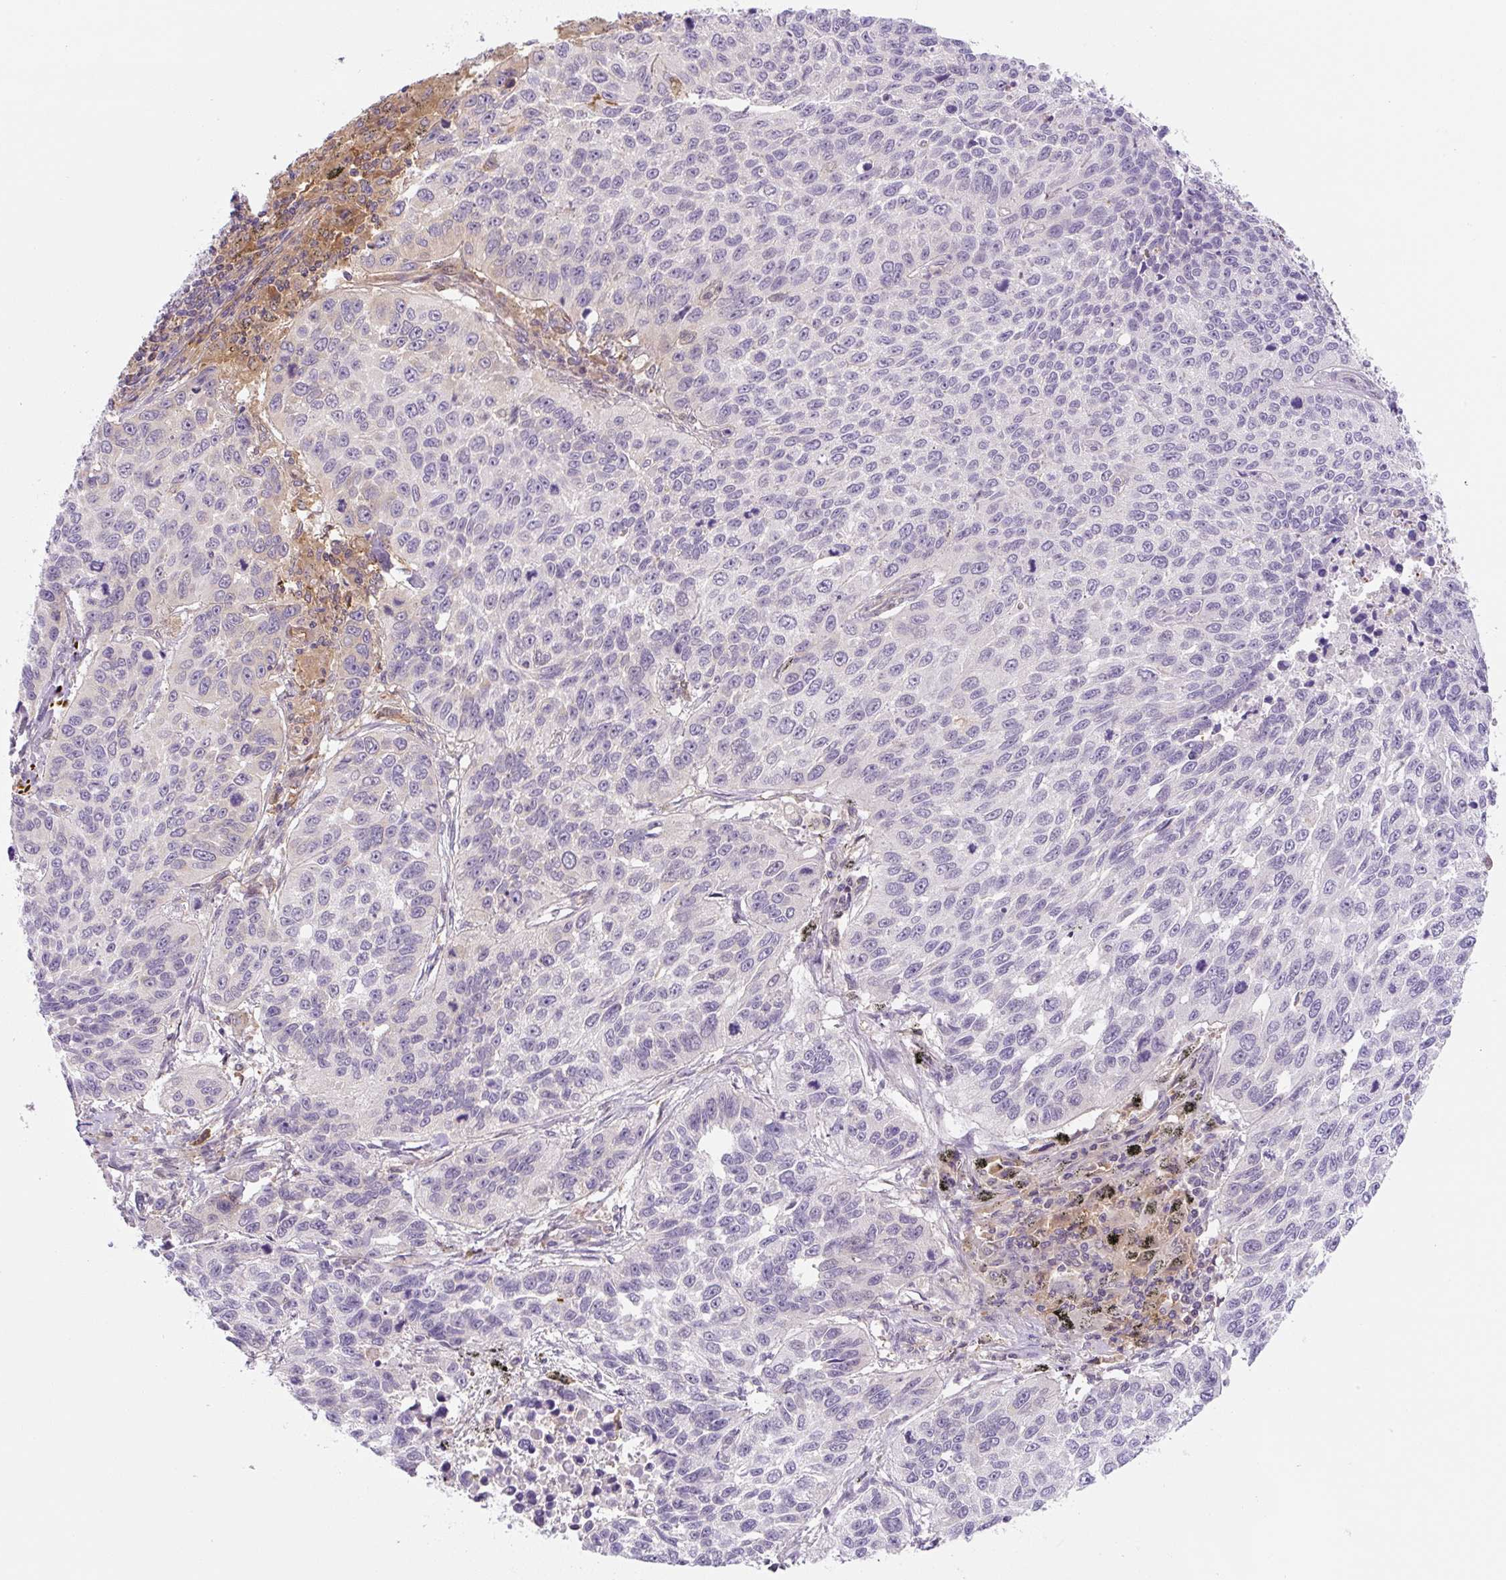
{"staining": {"intensity": "negative", "quantity": "none", "location": "none"}, "tissue": "lung cancer", "cell_type": "Tumor cells", "image_type": "cancer", "snomed": [{"axis": "morphology", "description": "Squamous cell carcinoma, NOS"}, {"axis": "topography", "description": "Lung"}], "caption": "Immunohistochemistry micrograph of lung squamous cell carcinoma stained for a protein (brown), which demonstrates no expression in tumor cells.", "gene": "OMA1", "patient": {"sex": "male", "age": 62}}